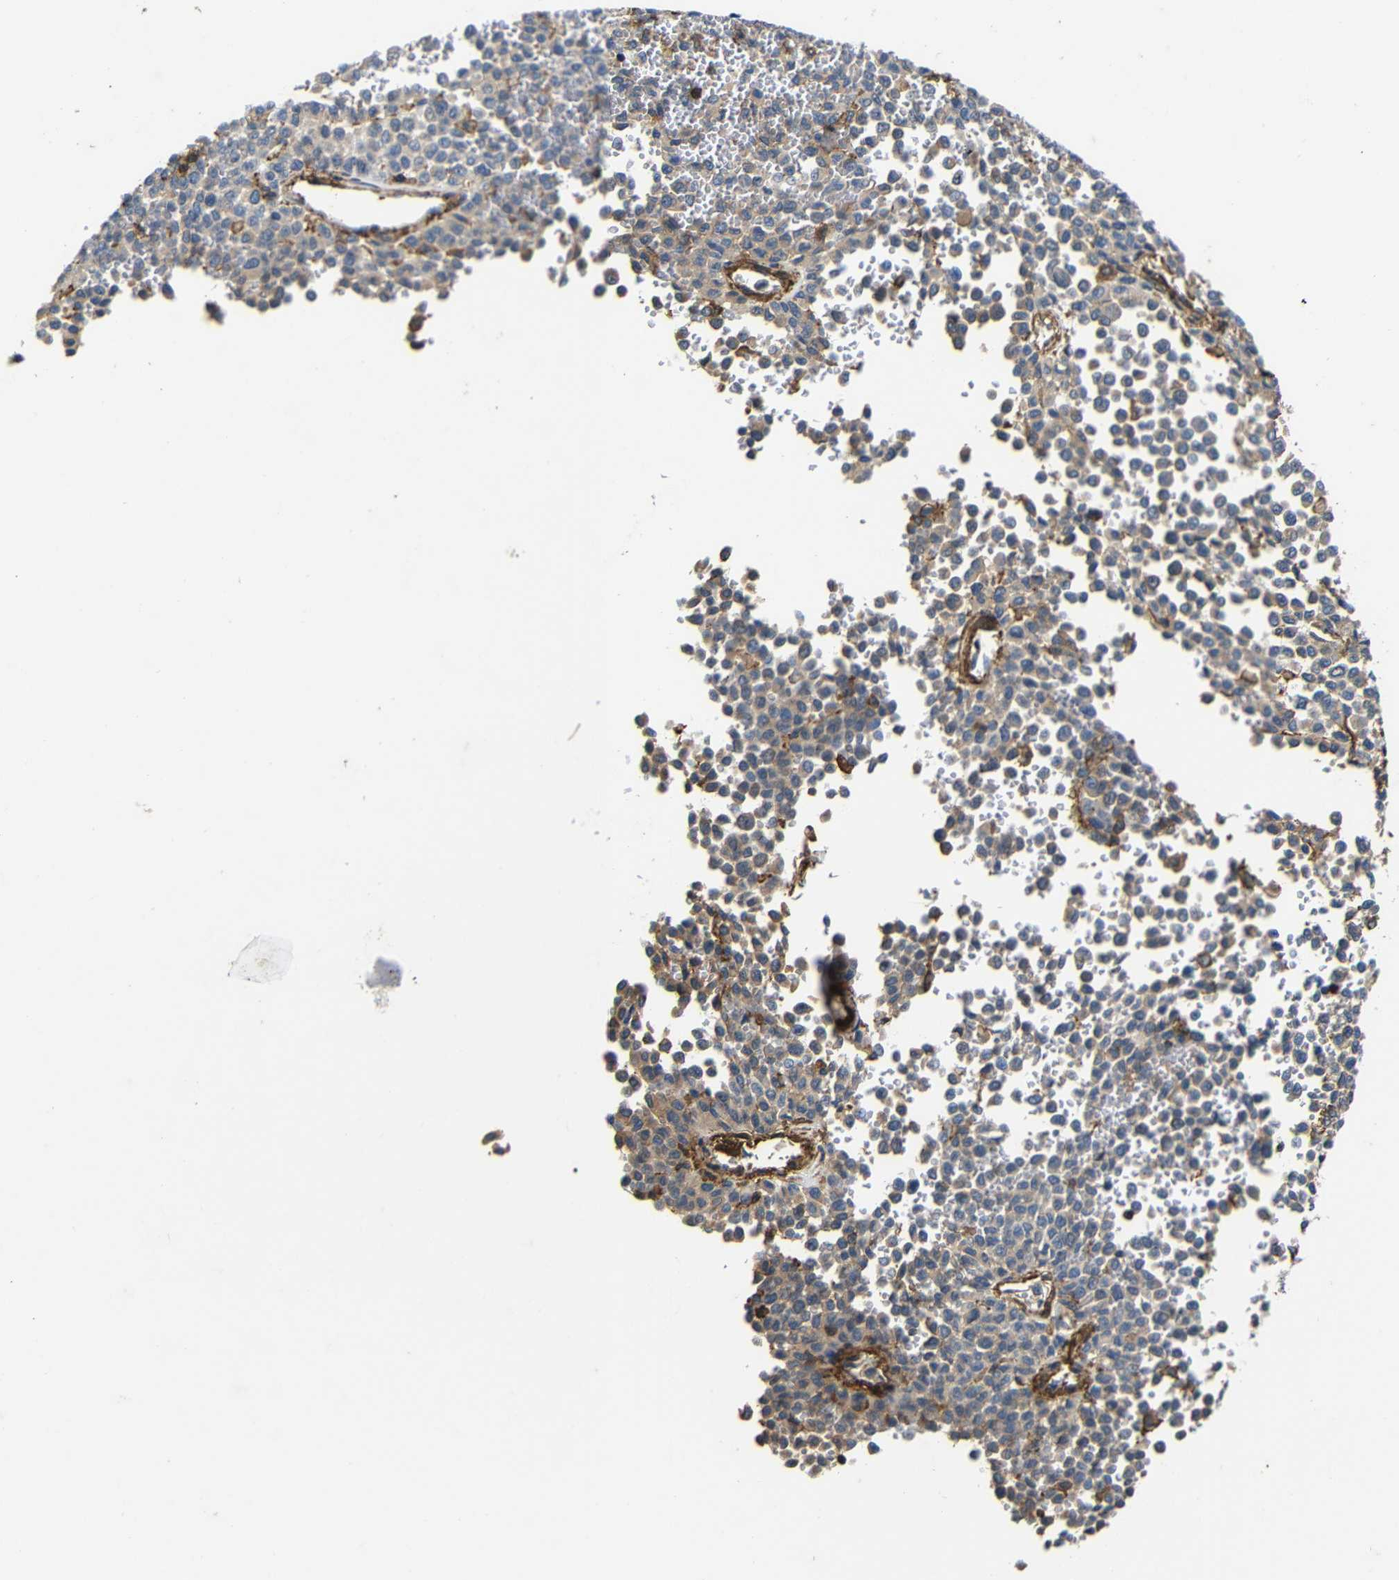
{"staining": {"intensity": "weak", "quantity": "<25%", "location": "cytoplasmic/membranous"}, "tissue": "melanoma", "cell_type": "Tumor cells", "image_type": "cancer", "snomed": [{"axis": "morphology", "description": "Malignant melanoma, Metastatic site"}, {"axis": "topography", "description": "Pancreas"}], "caption": "Protein analysis of melanoma shows no significant positivity in tumor cells.", "gene": "PI4KA", "patient": {"sex": "female", "age": 30}}